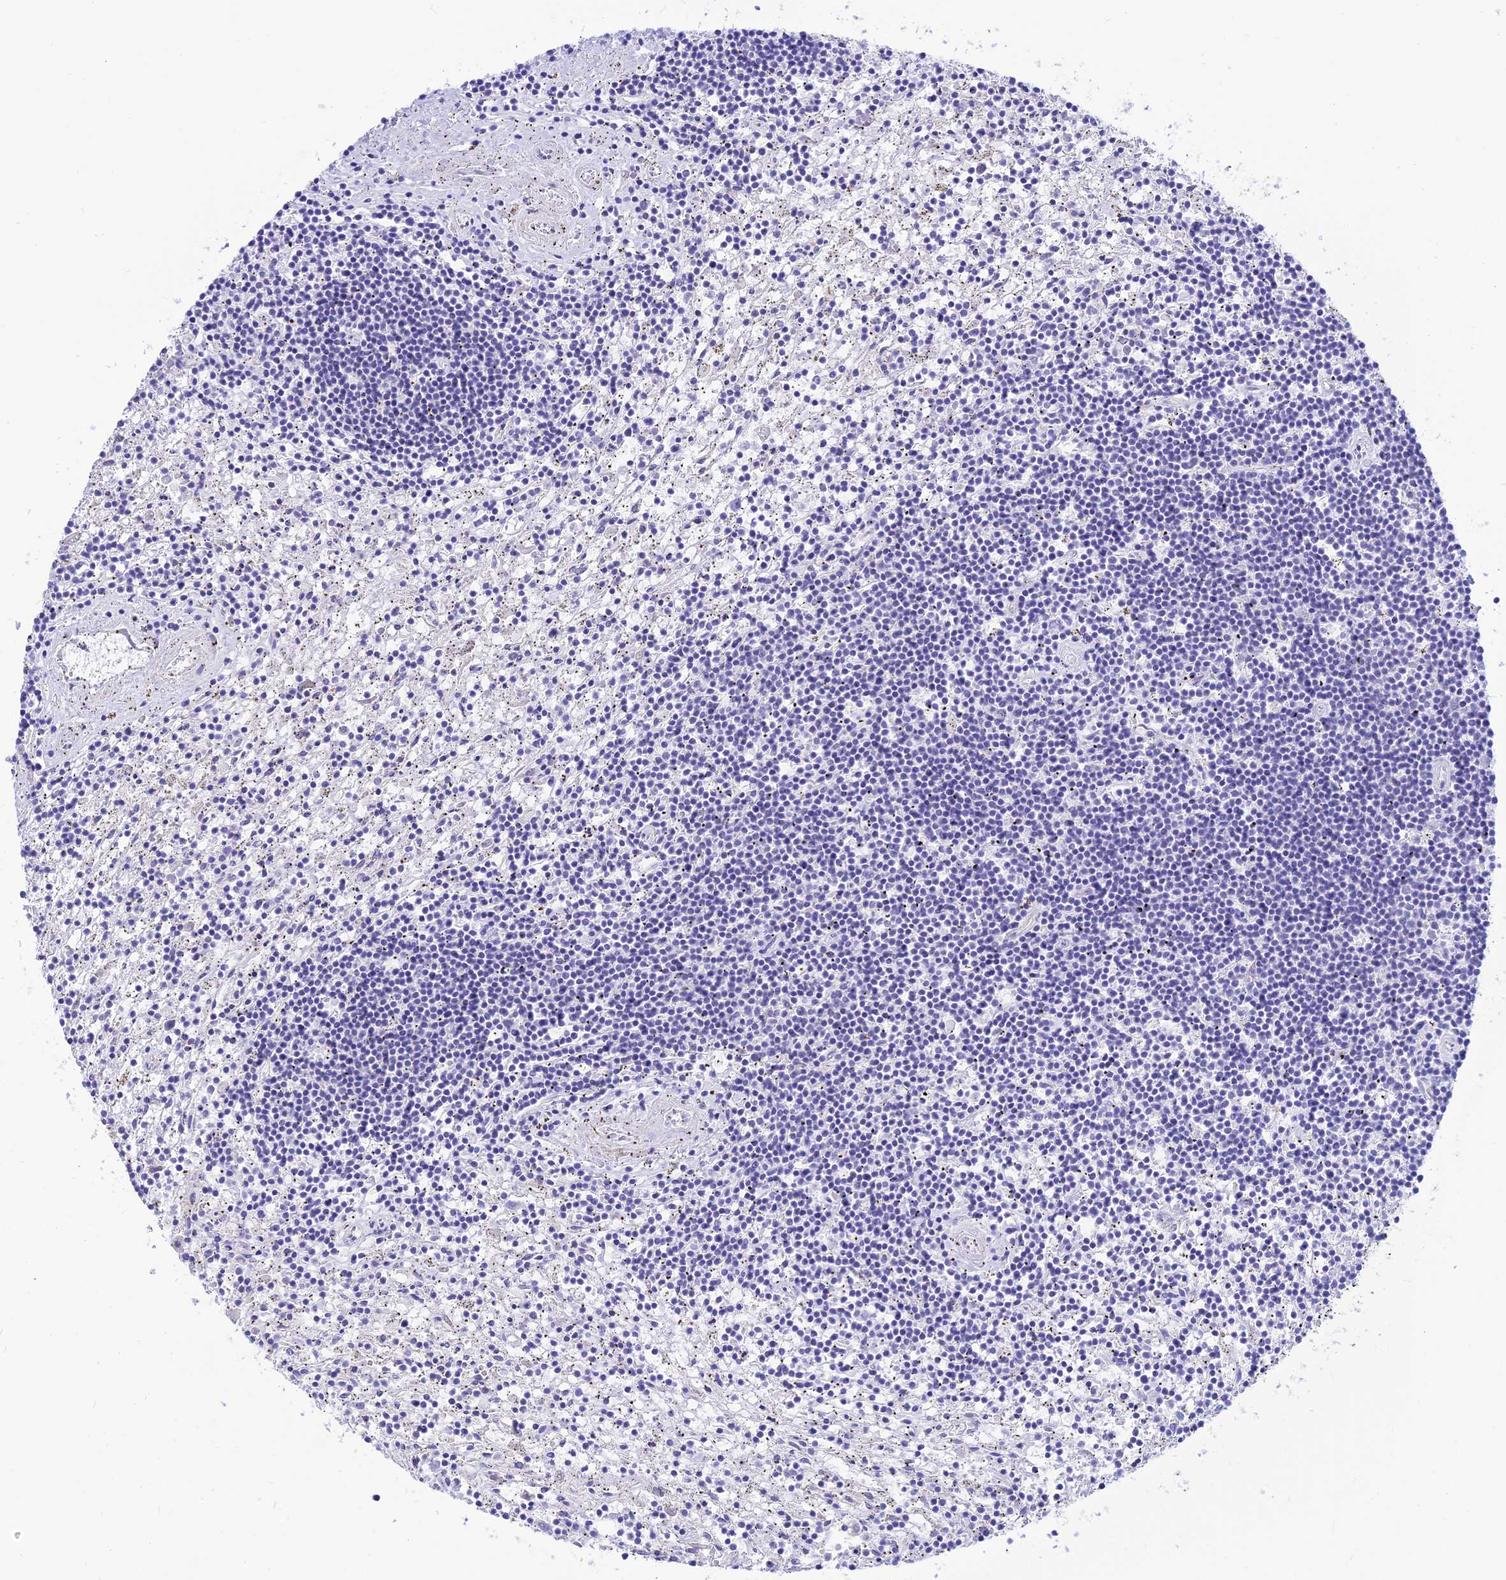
{"staining": {"intensity": "negative", "quantity": "none", "location": "none"}, "tissue": "lymphoma", "cell_type": "Tumor cells", "image_type": "cancer", "snomed": [{"axis": "morphology", "description": "Malignant lymphoma, non-Hodgkin's type, Low grade"}, {"axis": "topography", "description": "Spleen"}], "caption": "Lymphoma was stained to show a protein in brown. There is no significant positivity in tumor cells.", "gene": "FAM186B", "patient": {"sex": "male", "age": 76}}